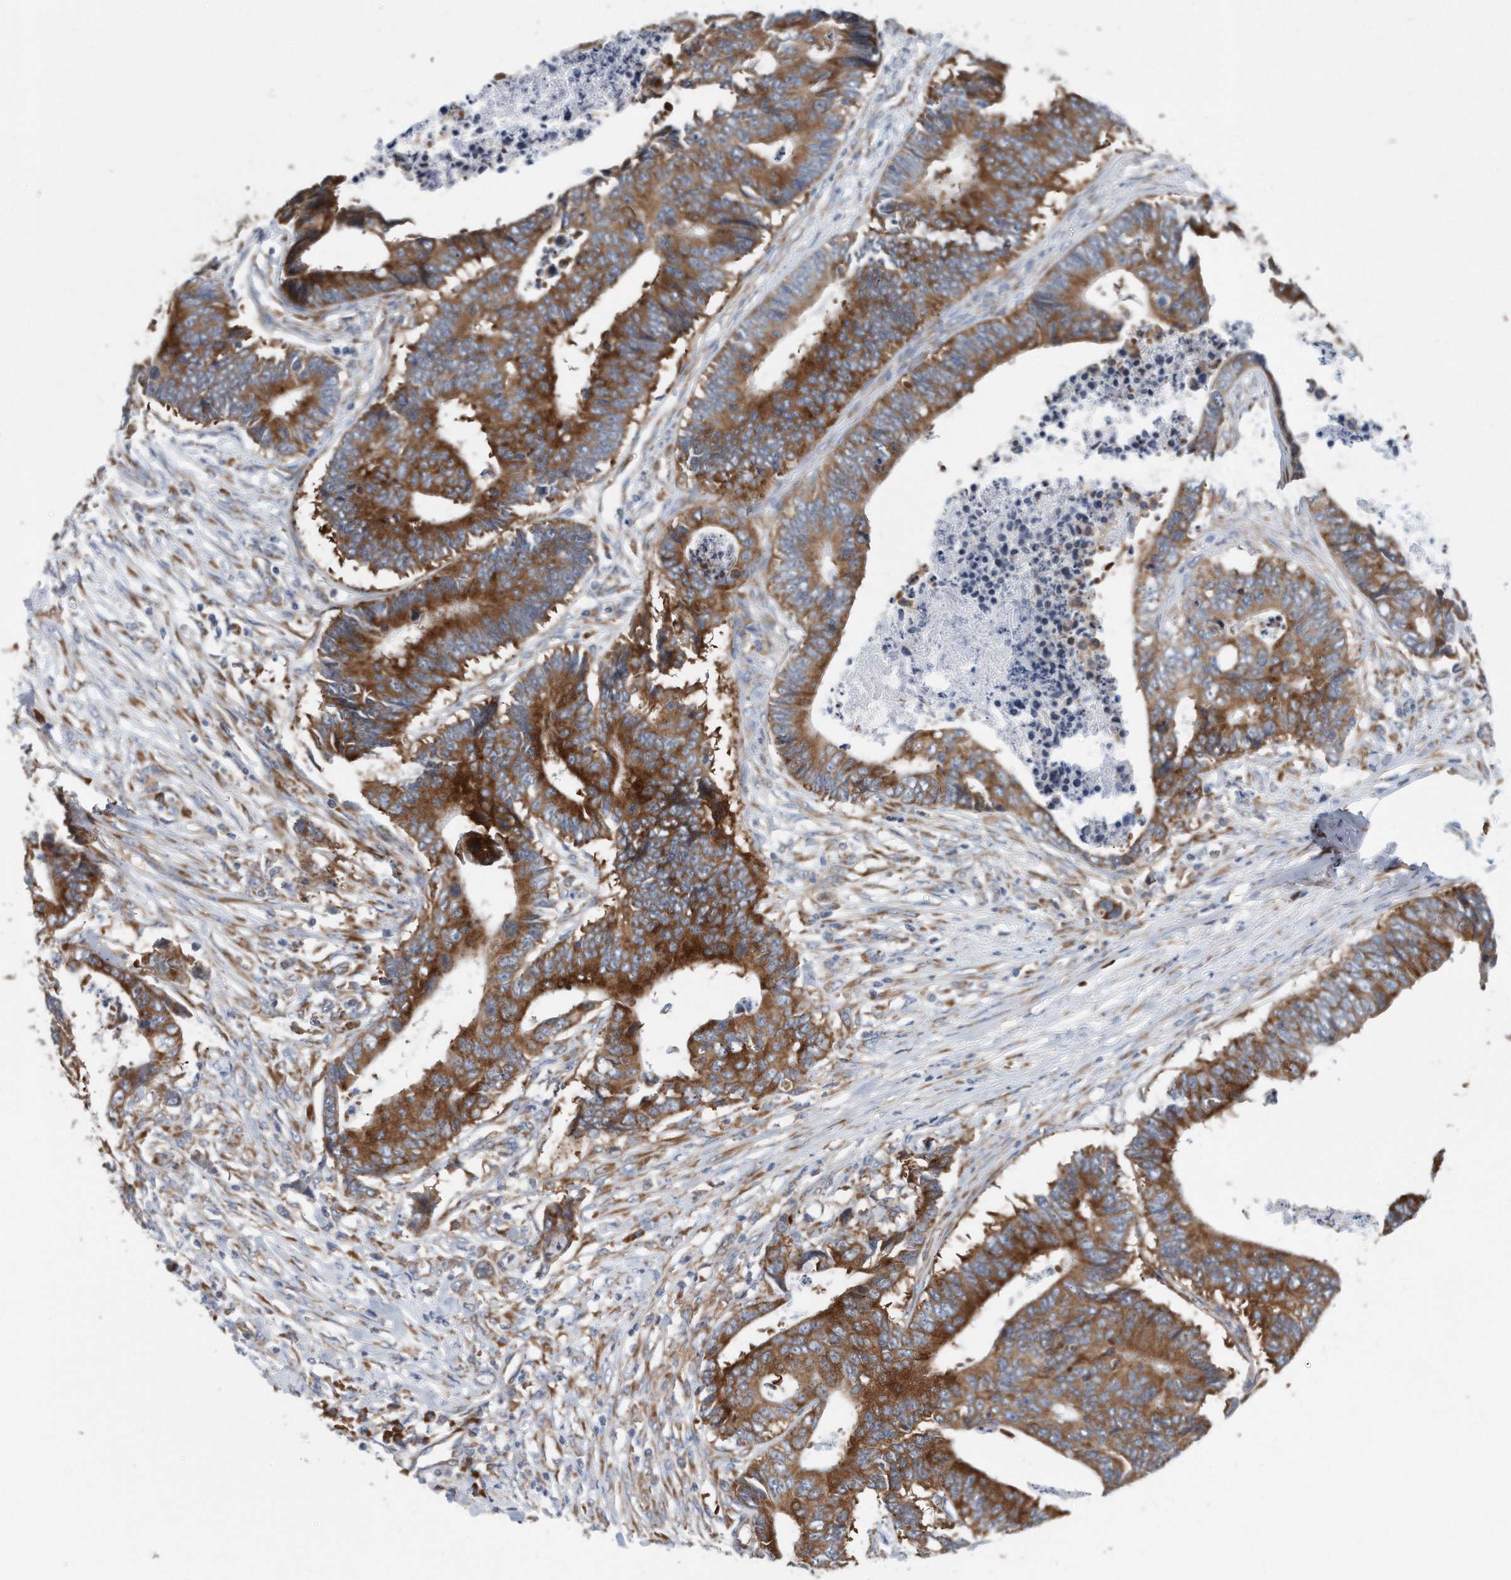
{"staining": {"intensity": "strong", "quantity": ">75%", "location": "cytoplasmic/membranous"}, "tissue": "colorectal cancer", "cell_type": "Tumor cells", "image_type": "cancer", "snomed": [{"axis": "morphology", "description": "Adenocarcinoma, NOS"}, {"axis": "topography", "description": "Rectum"}], "caption": "An immunohistochemistry (IHC) micrograph of neoplastic tissue is shown. Protein staining in brown highlights strong cytoplasmic/membranous positivity in colorectal cancer within tumor cells.", "gene": "RPL26L1", "patient": {"sex": "male", "age": 84}}